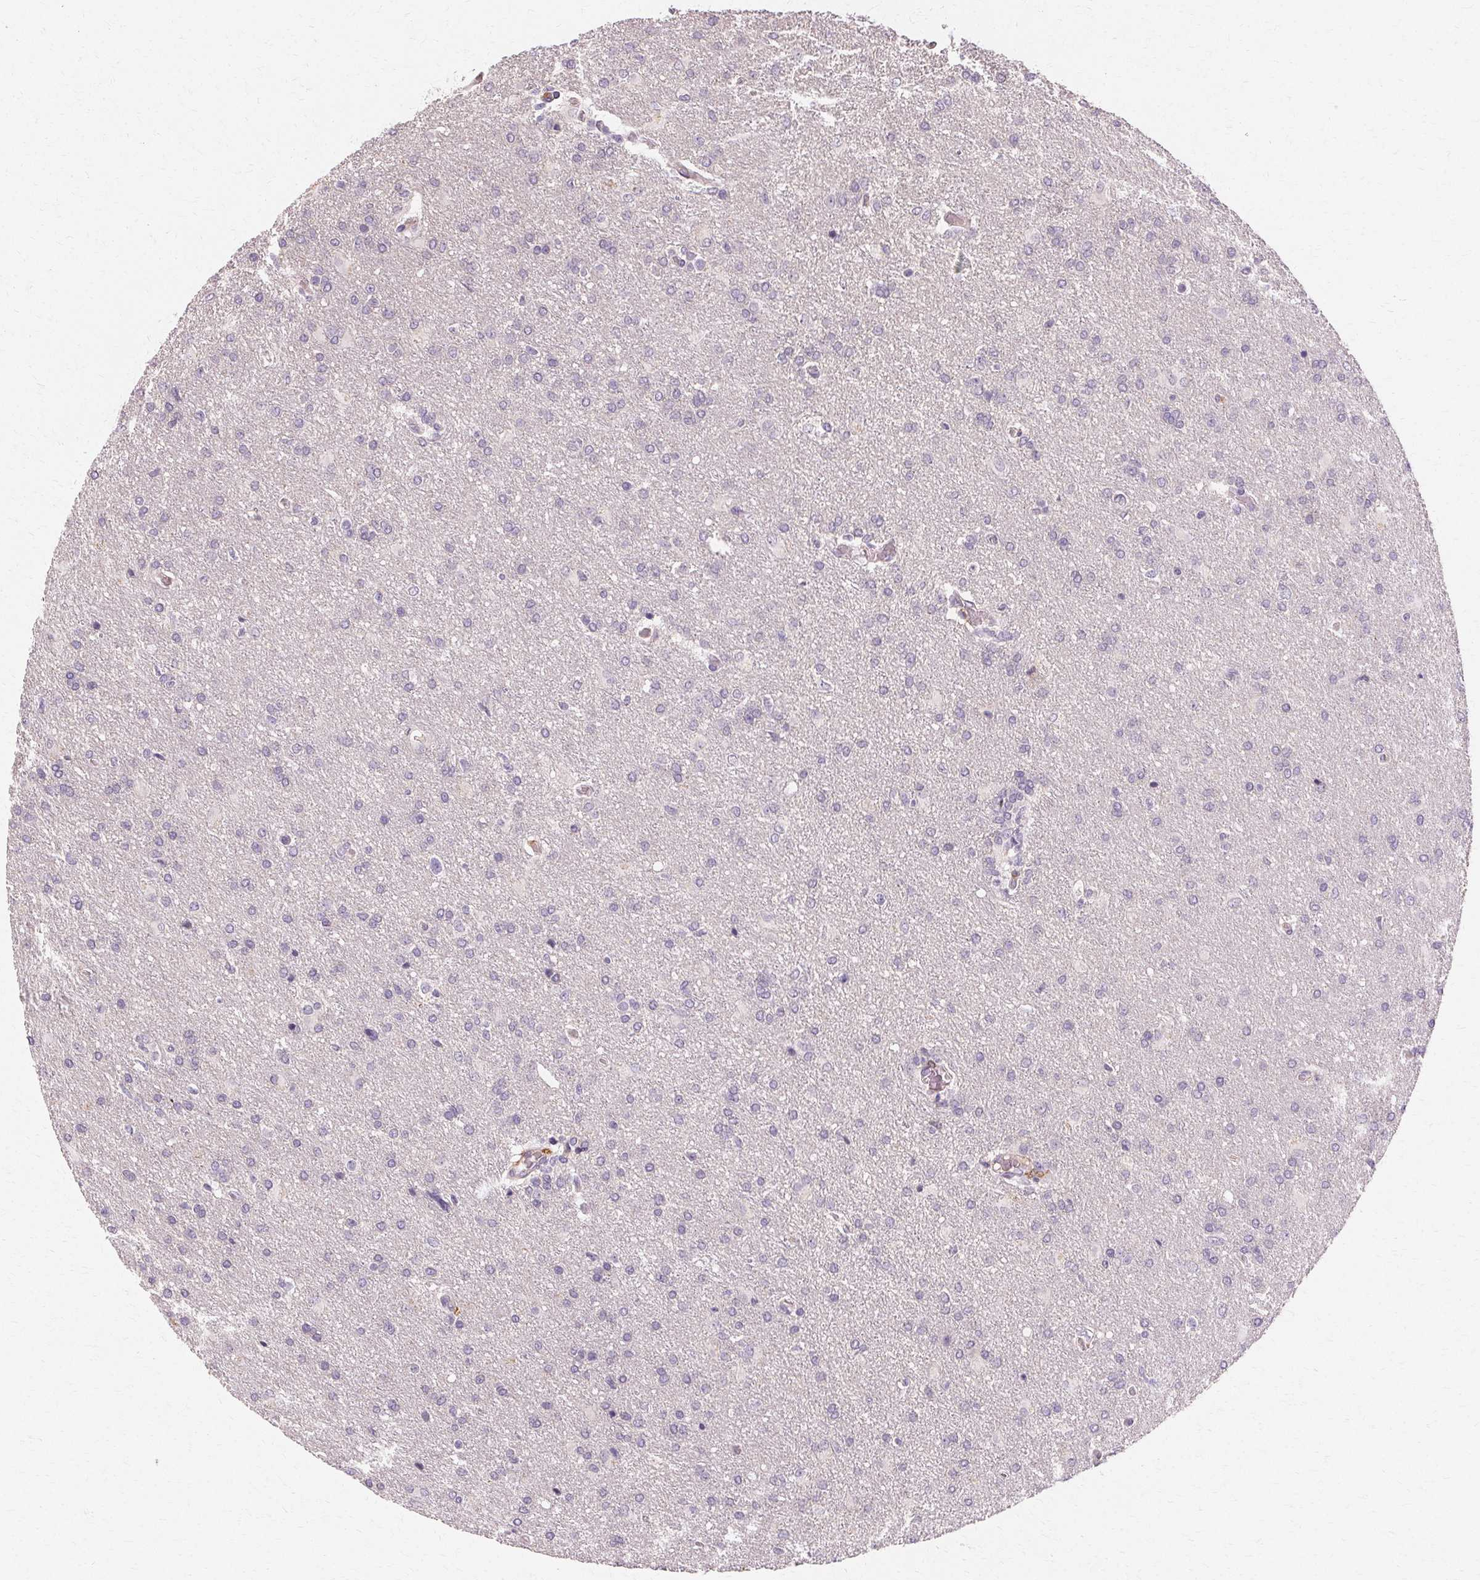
{"staining": {"intensity": "negative", "quantity": "none", "location": "none"}, "tissue": "glioma", "cell_type": "Tumor cells", "image_type": "cancer", "snomed": [{"axis": "morphology", "description": "Glioma, malignant, High grade"}, {"axis": "topography", "description": "Brain"}], "caption": "An IHC photomicrograph of glioma is shown. There is no staining in tumor cells of glioma. (Stains: DAB immunohistochemistry with hematoxylin counter stain, Microscopy: brightfield microscopy at high magnification).", "gene": "IFNGR1", "patient": {"sex": "male", "age": 68}}